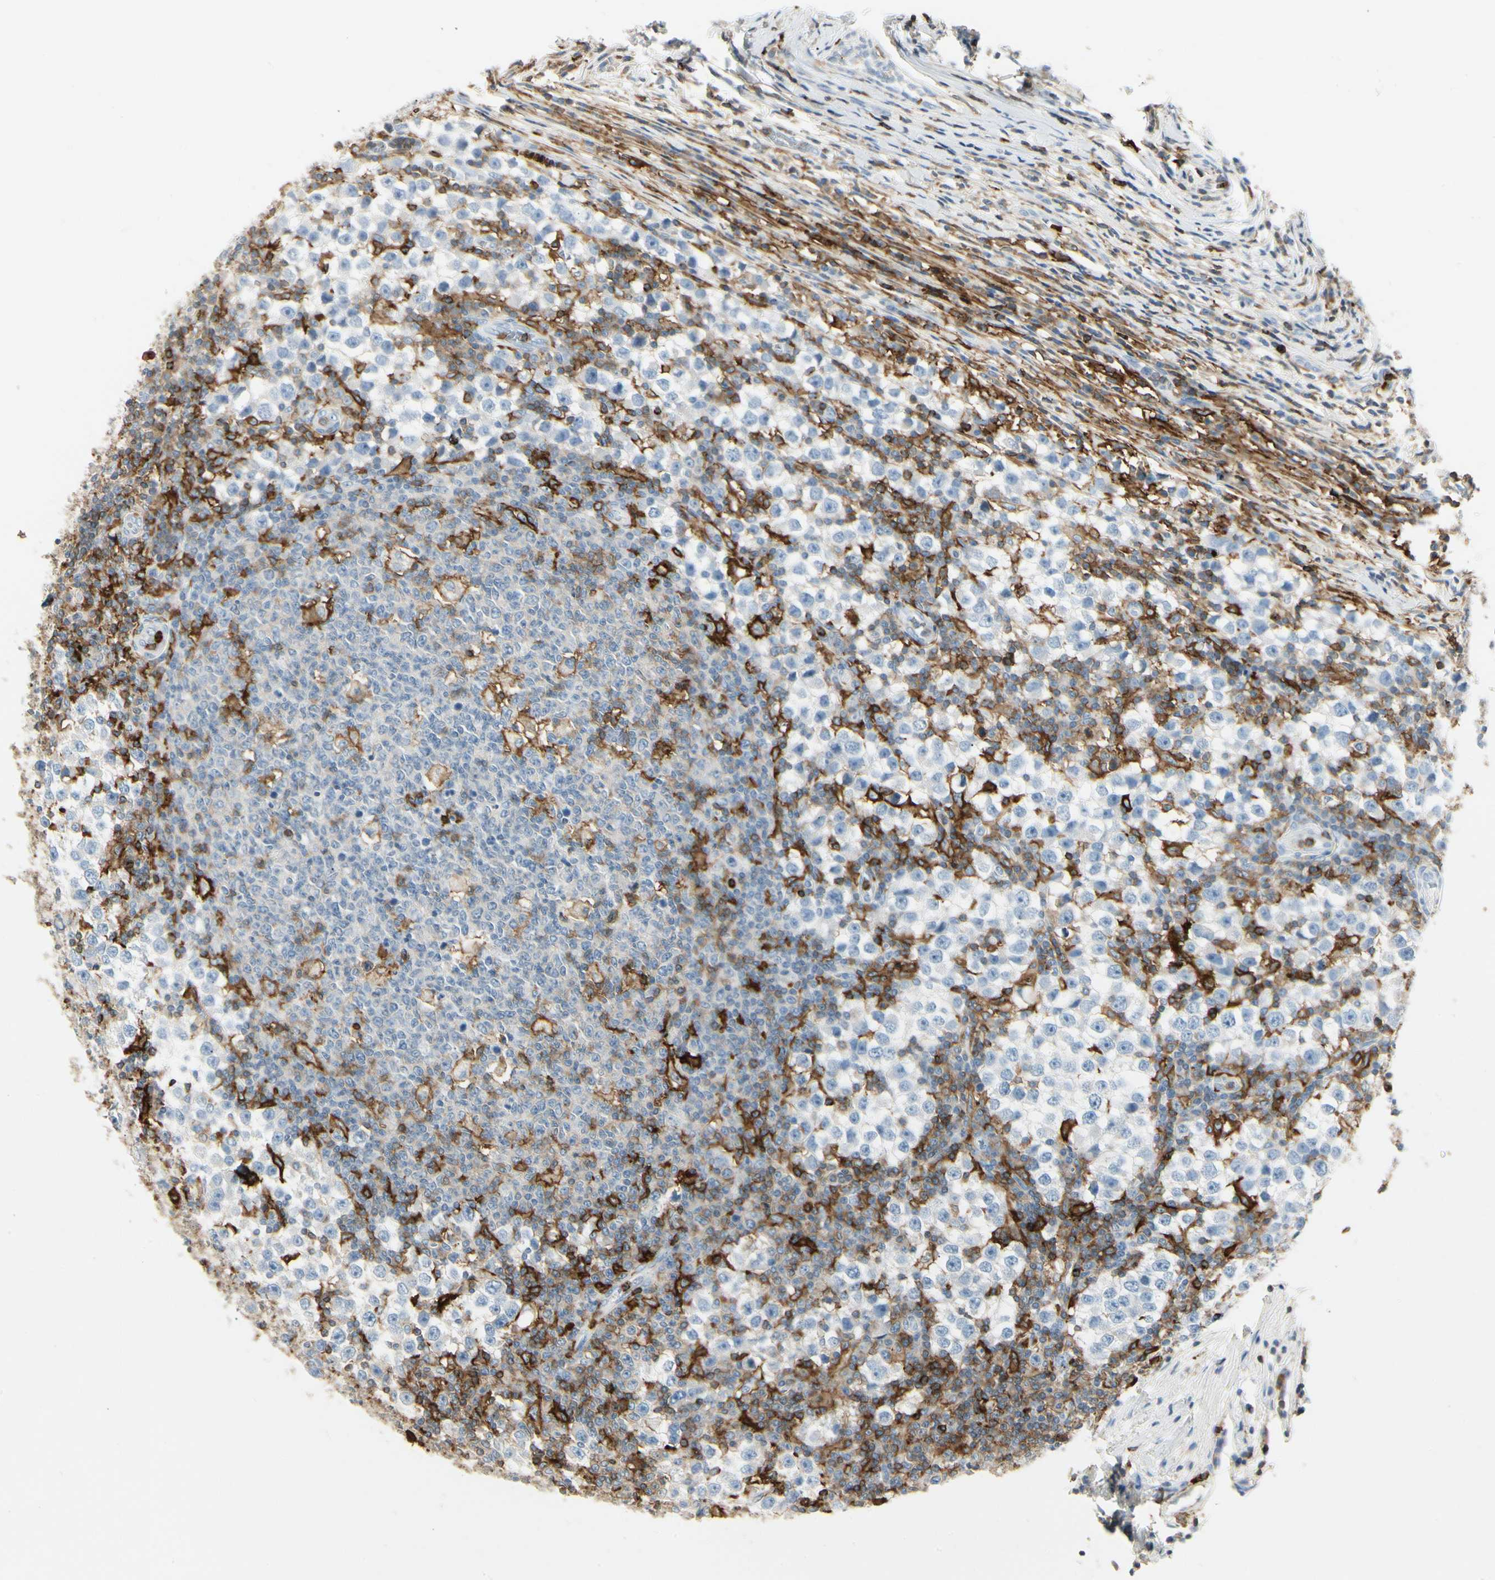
{"staining": {"intensity": "negative", "quantity": "none", "location": "none"}, "tissue": "testis cancer", "cell_type": "Tumor cells", "image_type": "cancer", "snomed": [{"axis": "morphology", "description": "Seminoma, NOS"}, {"axis": "topography", "description": "Testis"}], "caption": "A high-resolution image shows immunohistochemistry (IHC) staining of testis cancer (seminoma), which exhibits no significant expression in tumor cells.", "gene": "ITGB2", "patient": {"sex": "male", "age": 65}}